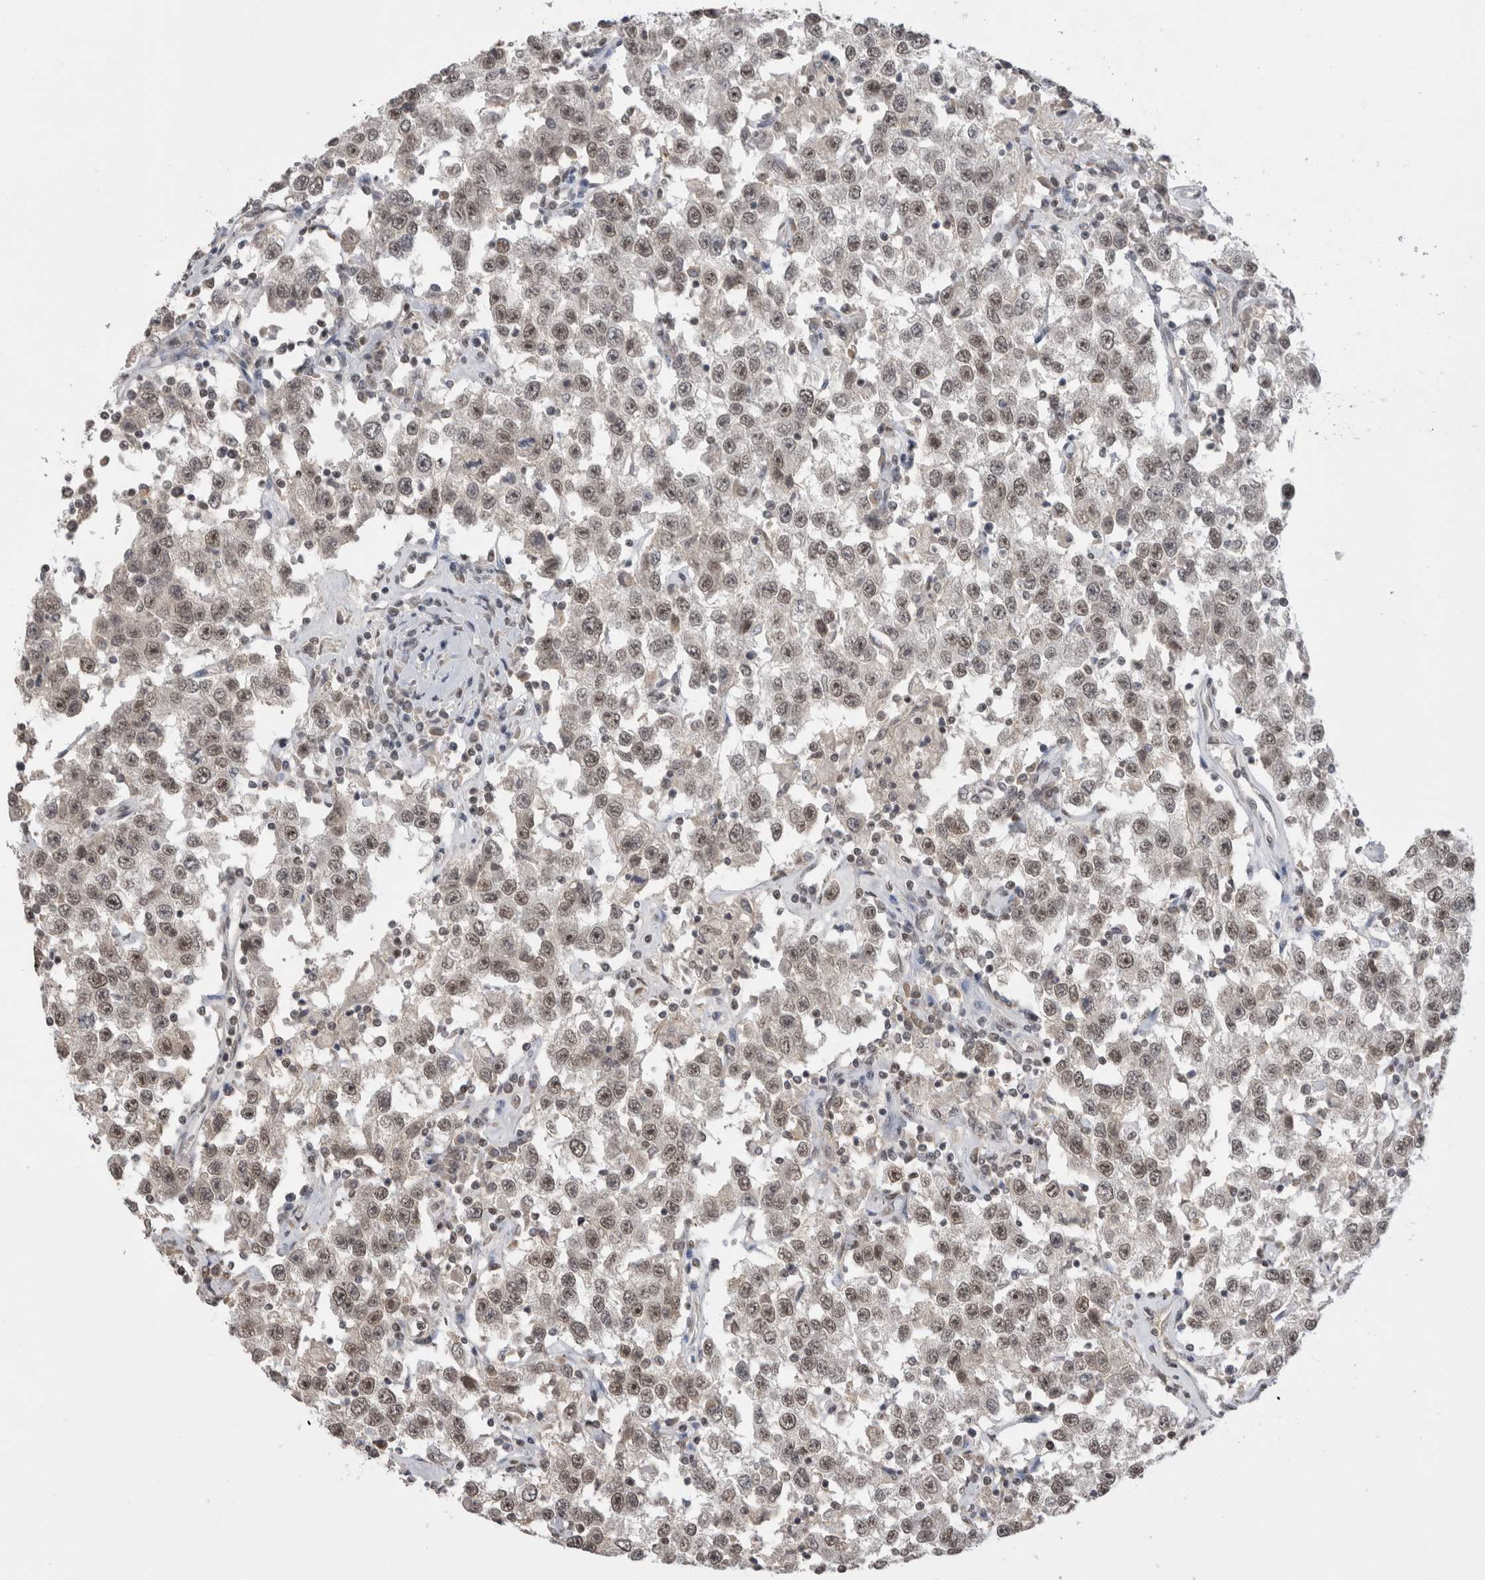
{"staining": {"intensity": "weak", "quantity": ">75%", "location": "nuclear"}, "tissue": "testis cancer", "cell_type": "Tumor cells", "image_type": "cancer", "snomed": [{"axis": "morphology", "description": "Seminoma, NOS"}, {"axis": "topography", "description": "Testis"}], "caption": "Human testis cancer stained with a brown dye shows weak nuclear positive staining in about >75% of tumor cells.", "gene": "DAXX", "patient": {"sex": "male", "age": 41}}